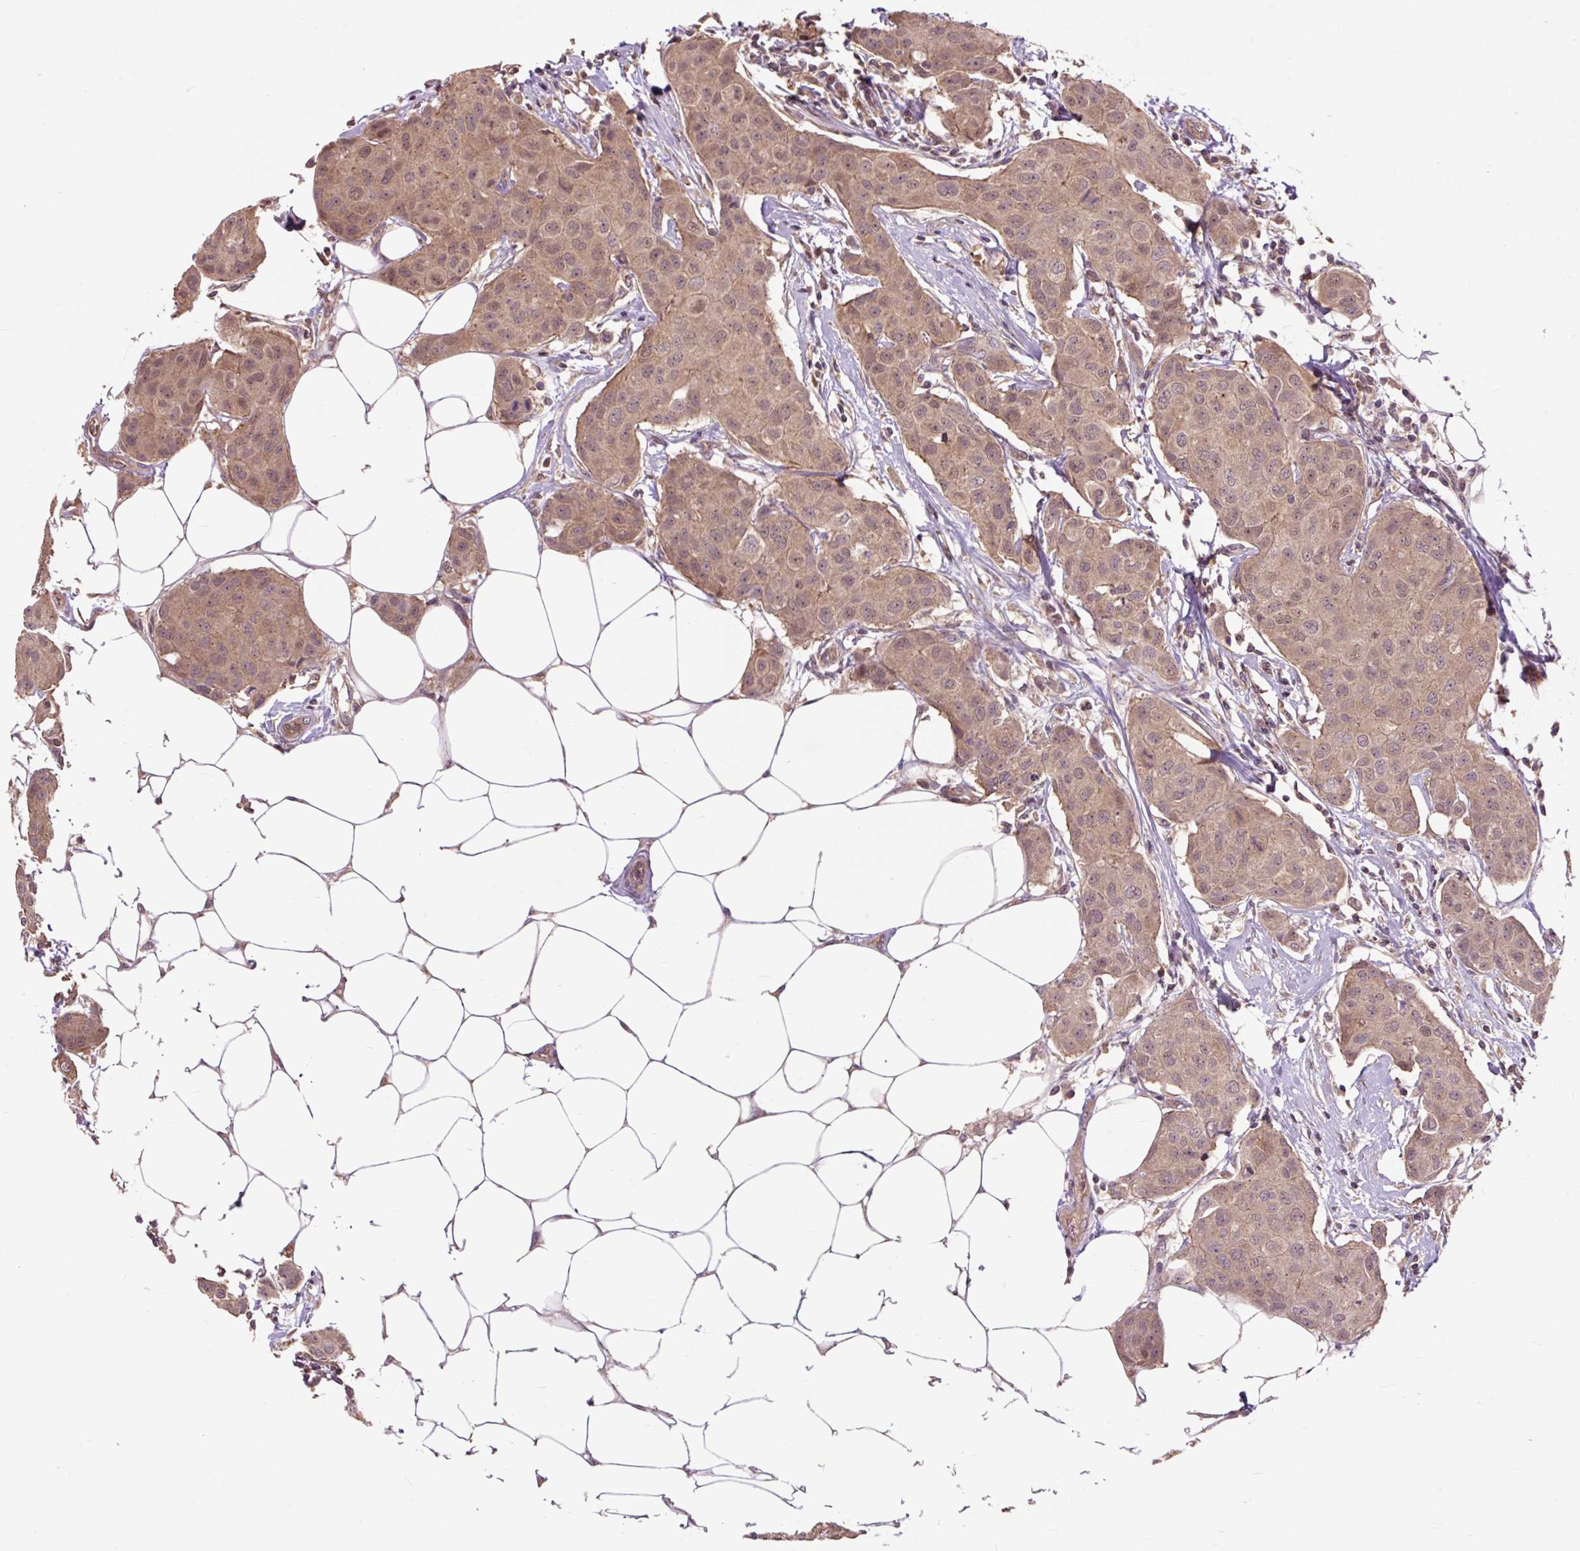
{"staining": {"intensity": "weak", "quantity": ">75%", "location": "cytoplasmic/membranous,nuclear"}, "tissue": "breast cancer", "cell_type": "Tumor cells", "image_type": "cancer", "snomed": [{"axis": "morphology", "description": "Duct carcinoma"}, {"axis": "topography", "description": "Breast"}, {"axis": "topography", "description": "Lymph node"}], "caption": "DAB (3,3'-diaminobenzidine) immunohistochemical staining of human infiltrating ductal carcinoma (breast) shows weak cytoplasmic/membranous and nuclear protein expression in approximately >75% of tumor cells.", "gene": "MMS19", "patient": {"sex": "female", "age": 80}}